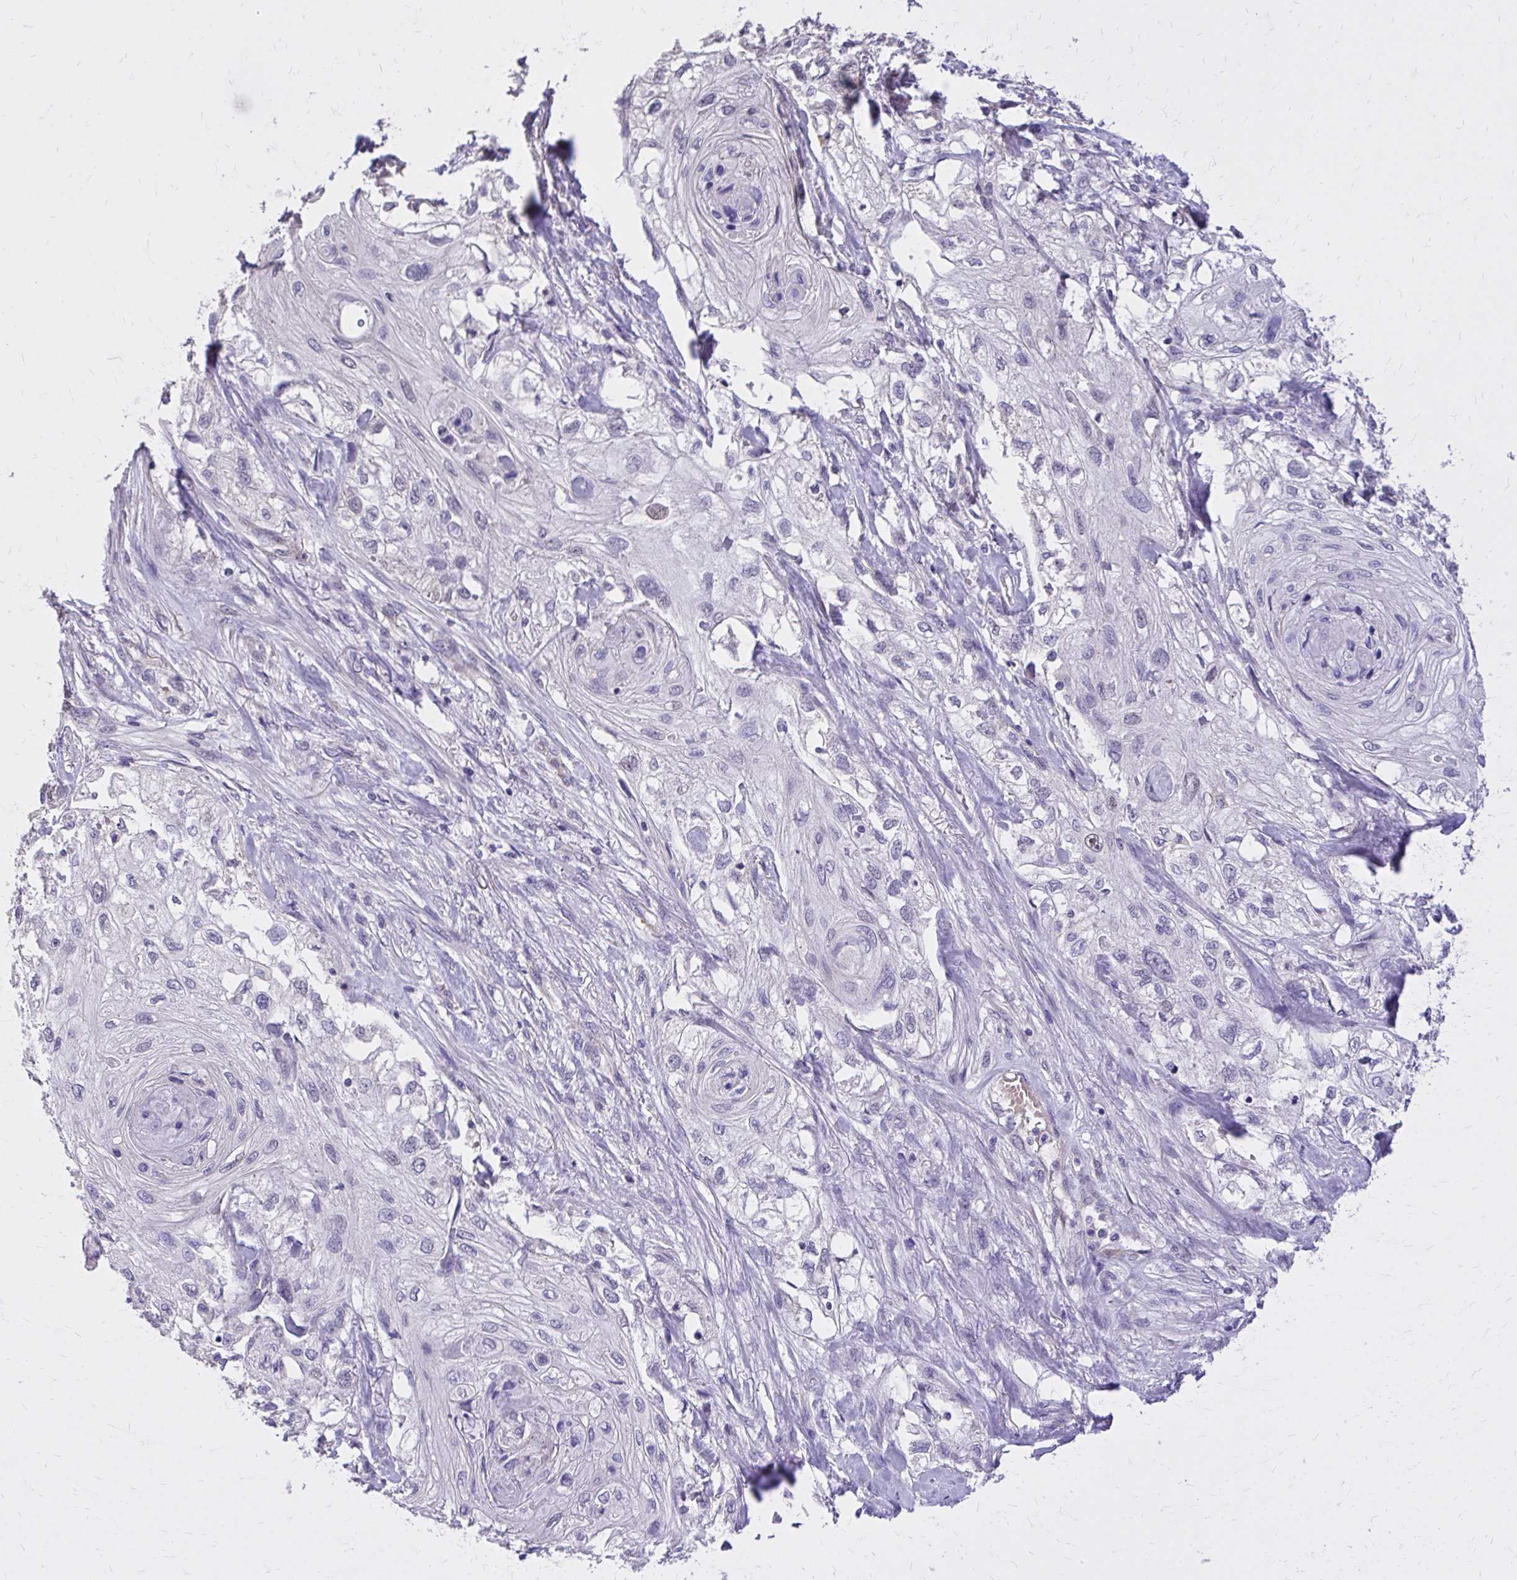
{"staining": {"intensity": "negative", "quantity": "none", "location": "none"}, "tissue": "skin cancer", "cell_type": "Tumor cells", "image_type": "cancer", "snomed": [{"axis": "morphology", "description": "Squamous cell carcinoma, NOS"}, {"axis": "topography", "description": "Skin"}, {"axis": "topography", "description": "Vulva"}], "caption": "High magnification brightfield microscopy of skin cancer (squamous cell carcinoma) stained with DAB (brown) and counterstained with hematoxylin (blue): tumor cells show no significant expression.", "gene": "EPB41L1", "patient": {"sex": "female", "age": 86}}